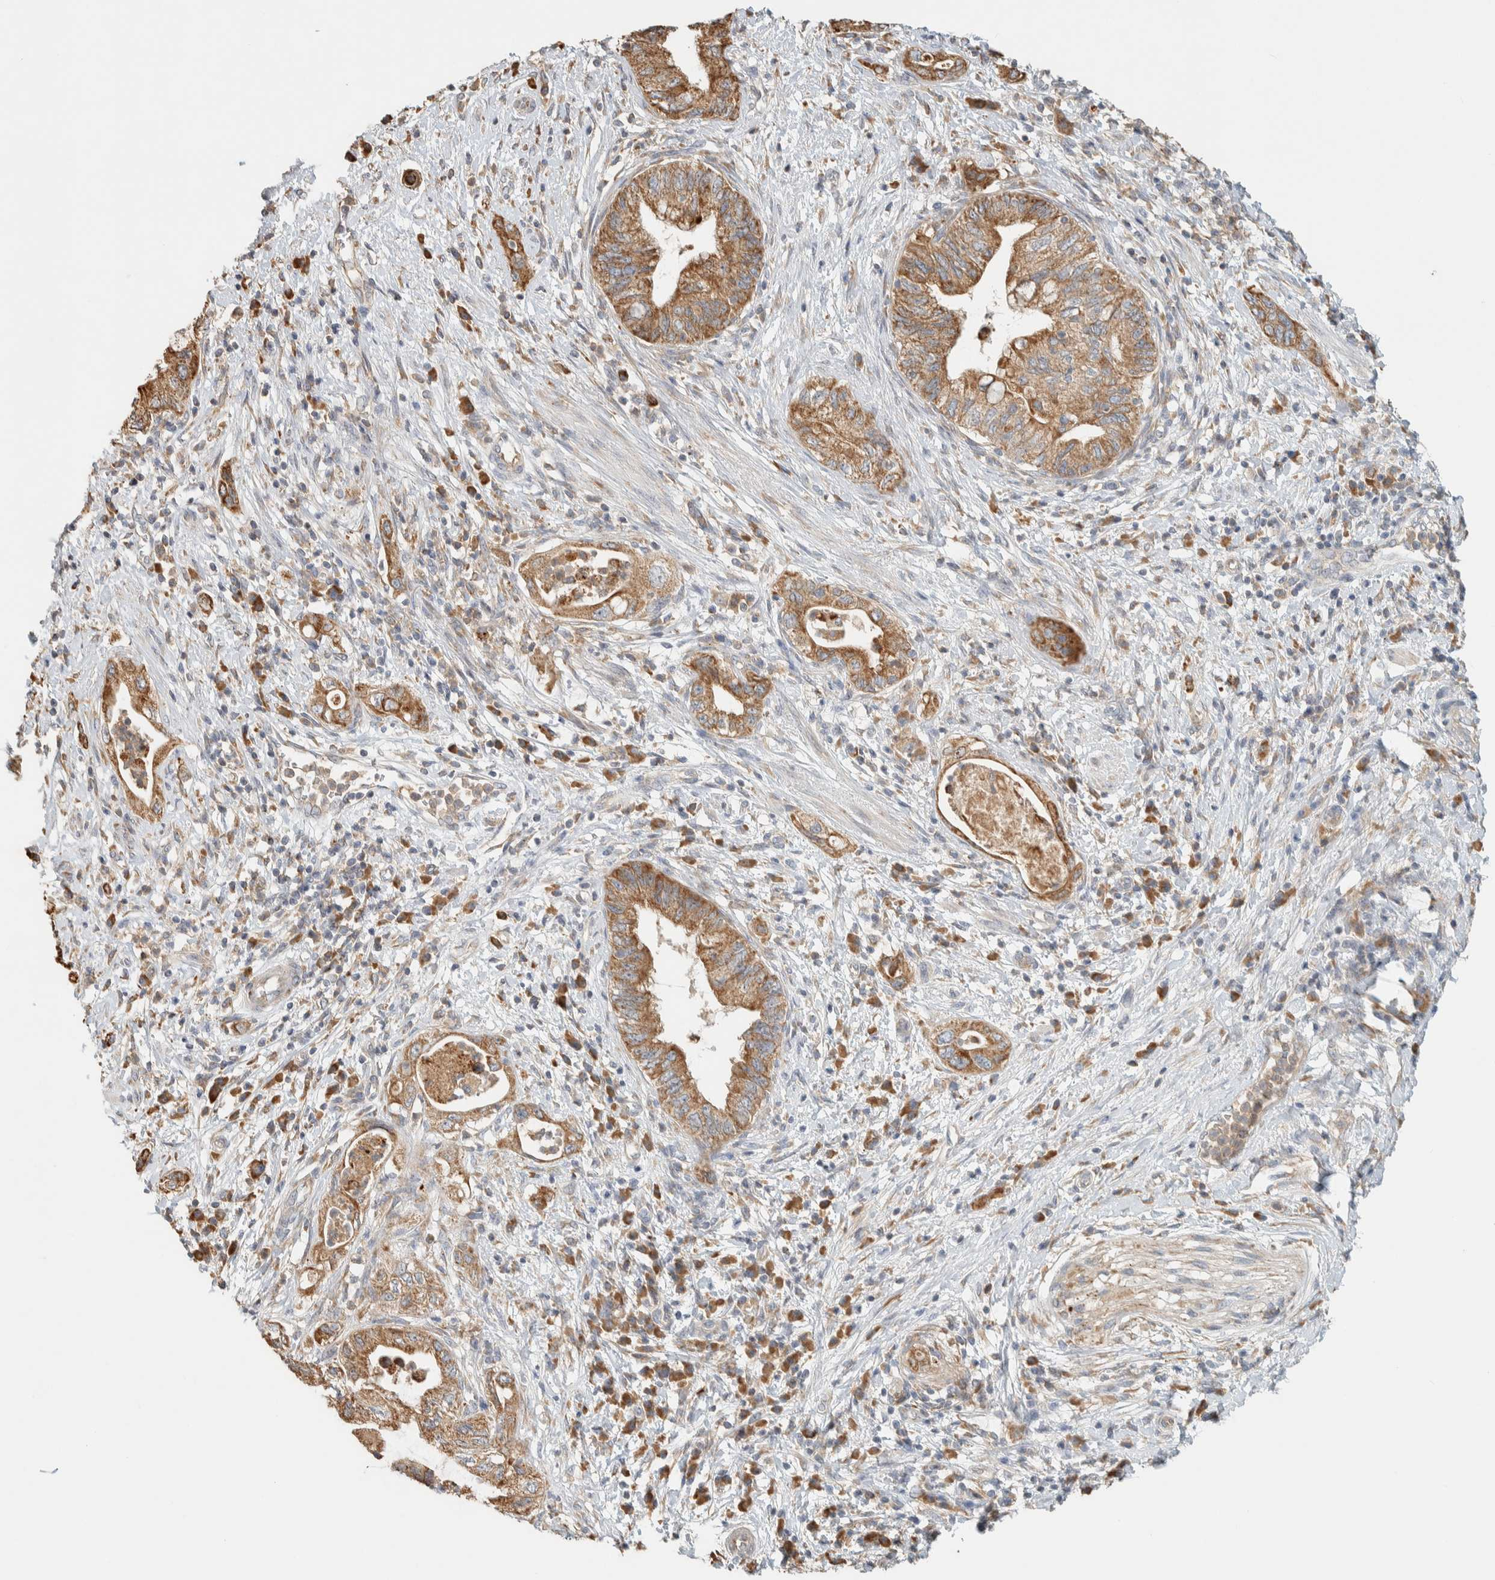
{"staining": {"intensity": "moderate", "quantity": ">75%", "location": "cytoplasmic/membranous"}, "tissue": "pancreatic cancer", "cell_type": "Tumor cells", "image_type": "cancer", "snomed": [{"axis": "morphology", "description": "Adenocarcinoma, NOS"}, {"axis": "topography", "description": "Pancreas"}], "caption": "A brown stain labels moderate cytoplasmic/membranous staining of a protein in human pancreatic cancer tumor cells.", "gene": "RAB11FIP1", "patient": {"sex": "female", "age": 73}}